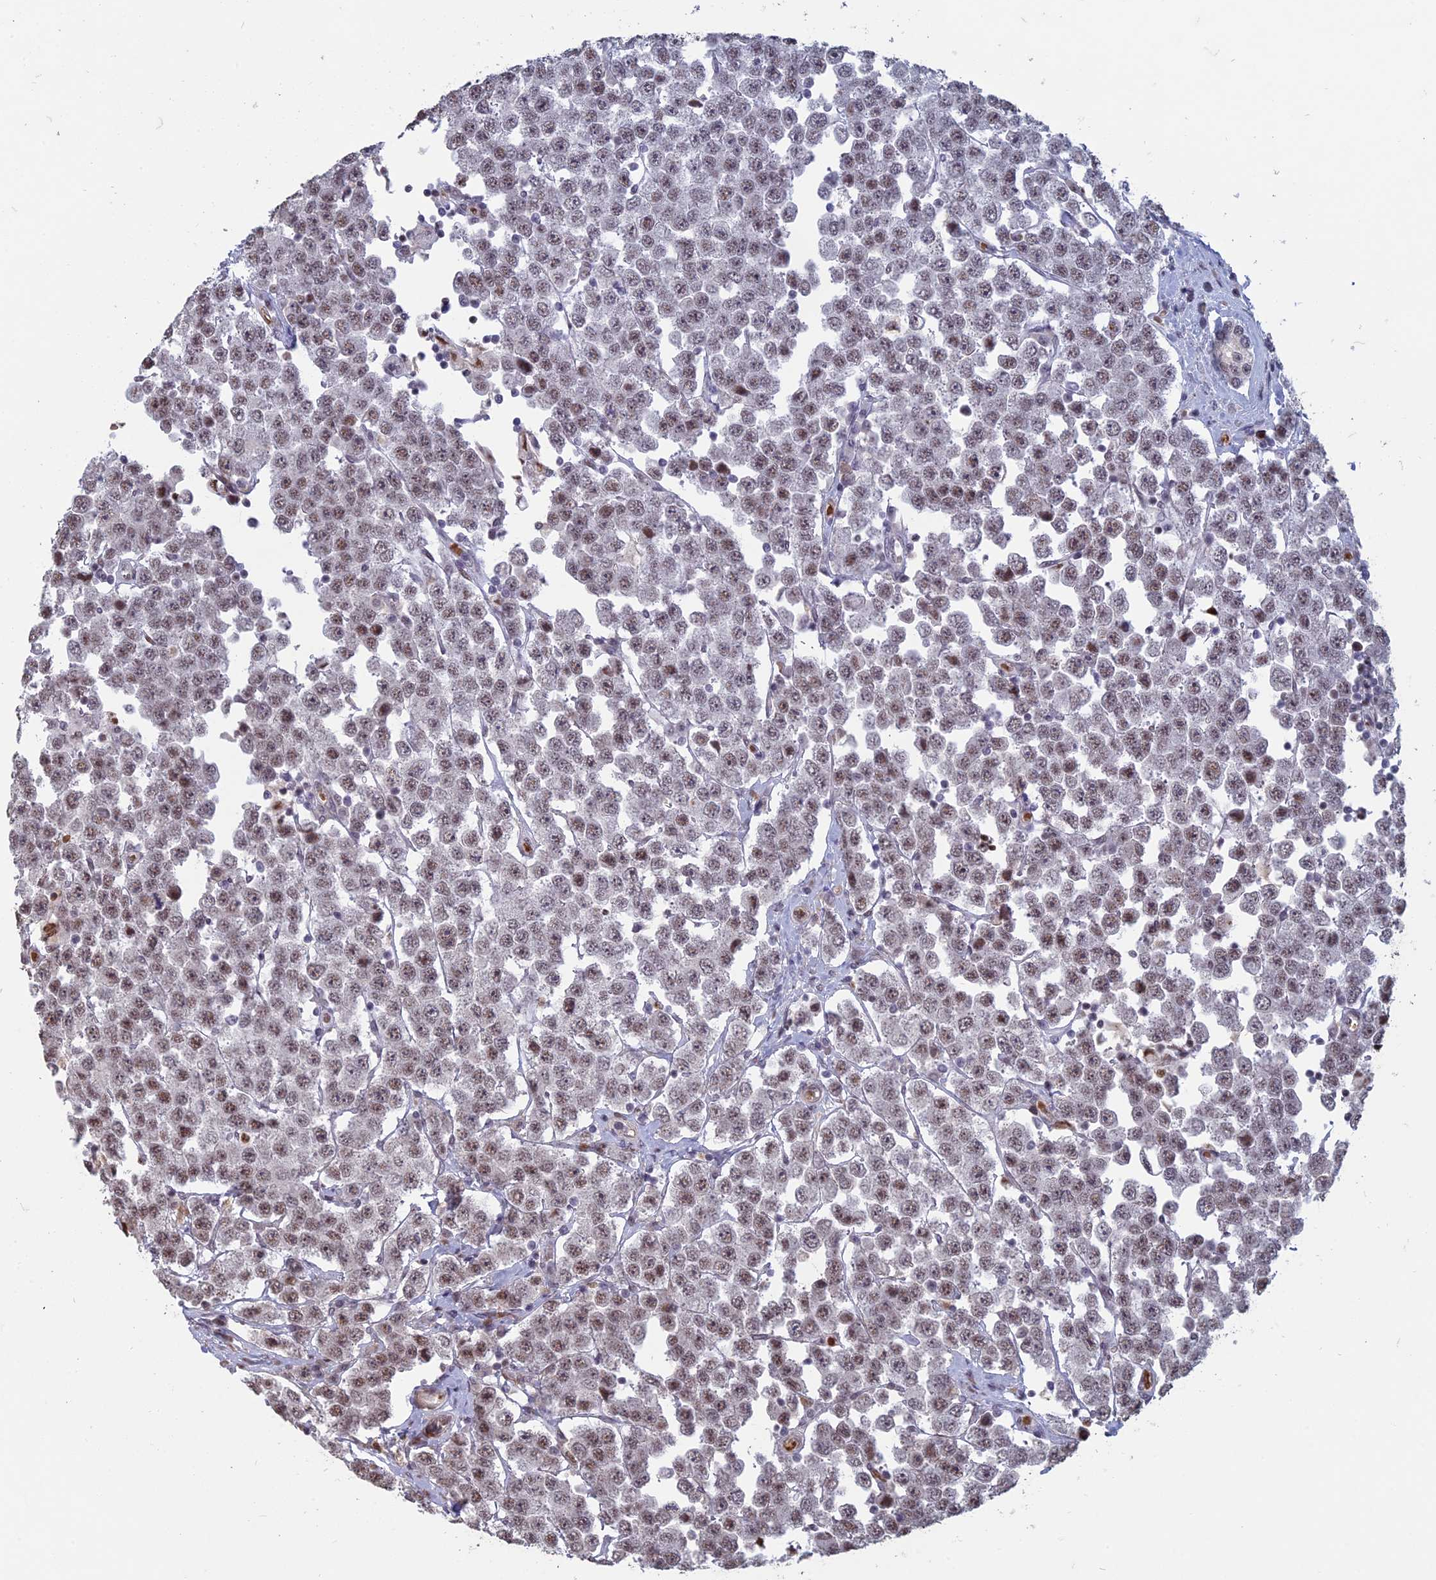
{"staining": {"intensity": "weak", "quantity": ">75%", "location": "nuclear"}, "tissue": "testis cancer", "cell_type": "Tumor cells", "image_type": "cancer", "snomed": [{"axis": "morphology", "description": "Seminoma, NOS"}, {"axis": "topography", "description": "Testis"}], "caption": "Human testis seminoma stained for a protein (brown) reveals weak nuclear positive positivity in approximately >75% of tumor cells.", "gene": "MFAP1", "patient": {"sex": "male", "age": 28}}